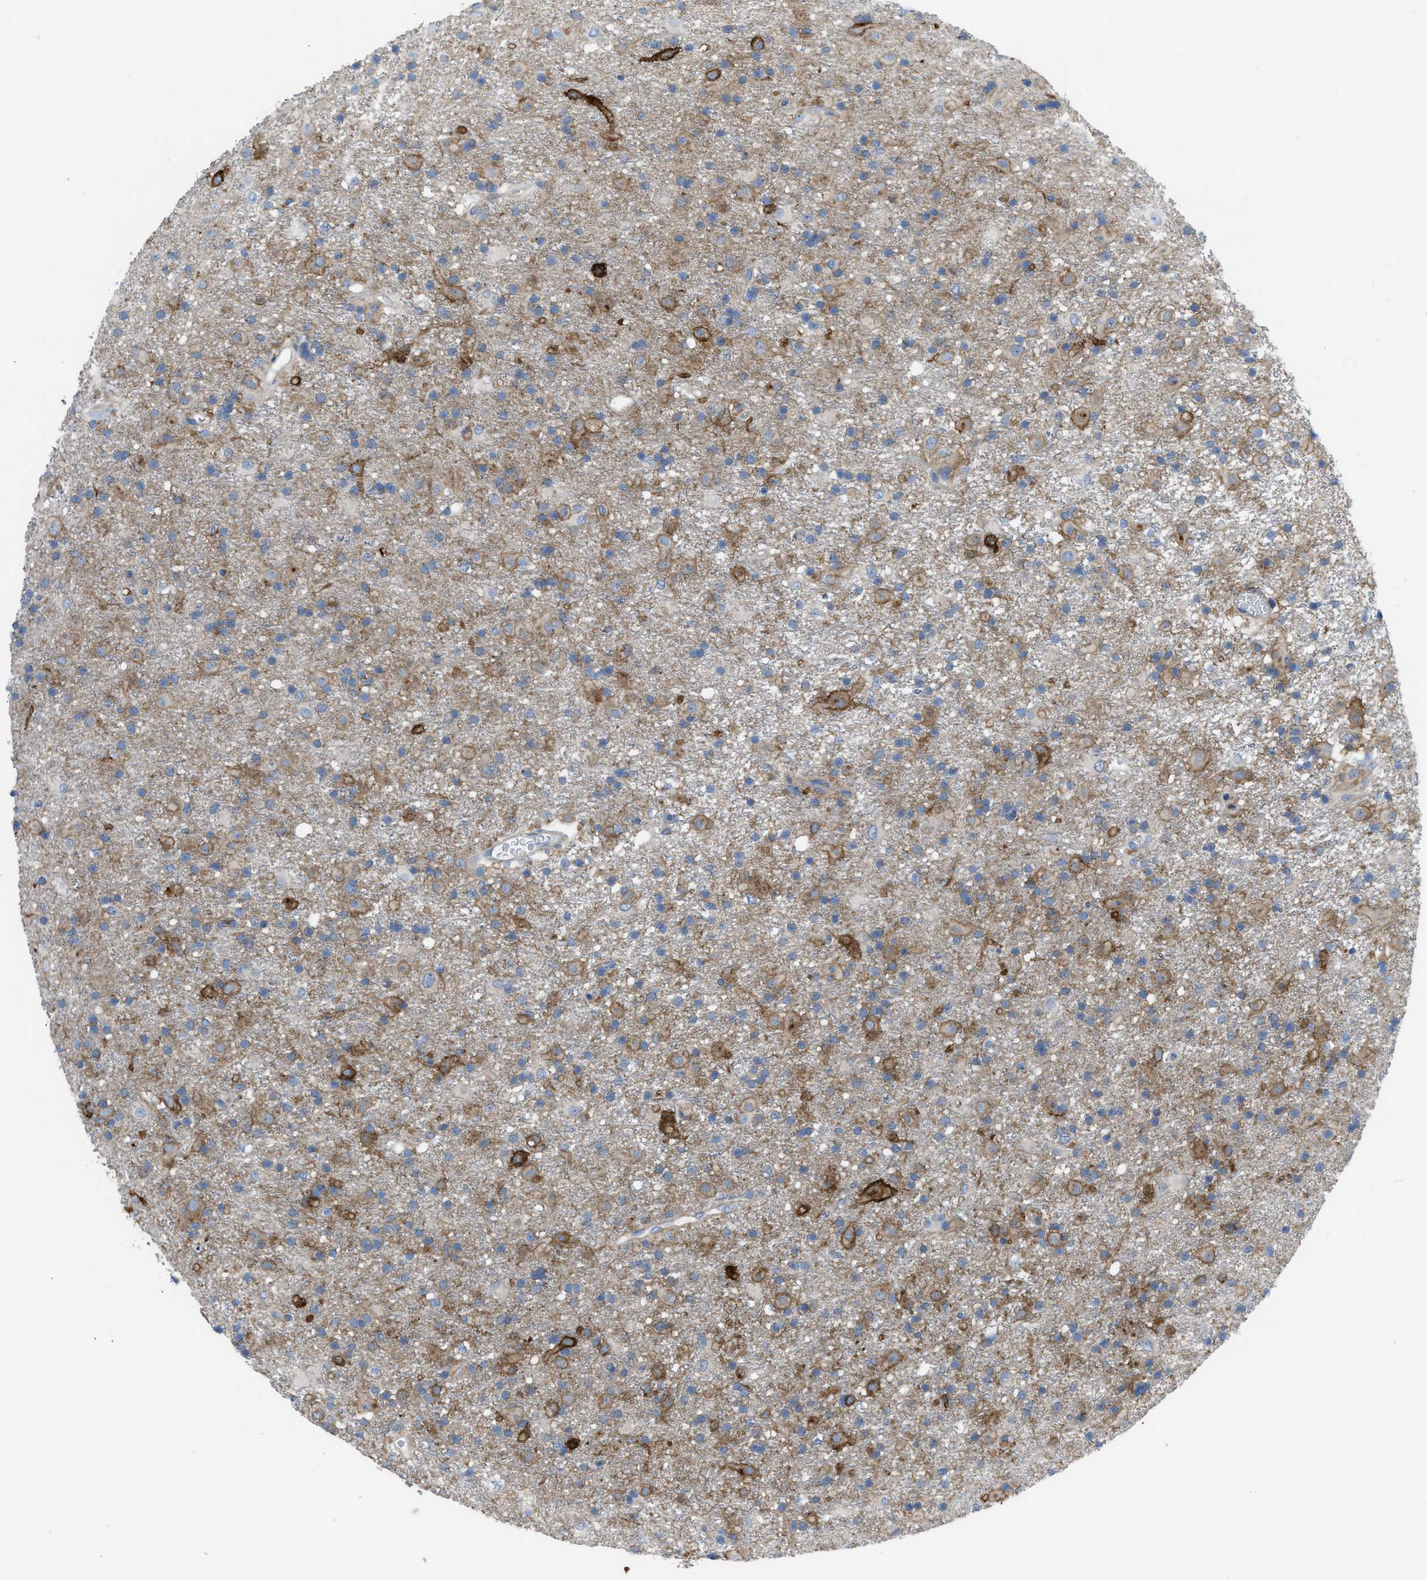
{"staining": {"intensity": "moderate", "quantity": ">75%", "location": "cytoplasmic/membranous"}, "tissue": "glioma", "cell_type": "Tumor cells", "image_type": "cancer", "snomed": [{"axis": "morphology", "description": "Glioma, malignant, Low grade"}, {"axis": "topography", "description": "Brain"}], "caption": "Moderate cytoplasmic/membranous staining for a protein is appreciated in approximately >75% of tumor cells of glioma using IHC.", "gene": "EGFR", "patient": {"sex": "male", "age": 65}}